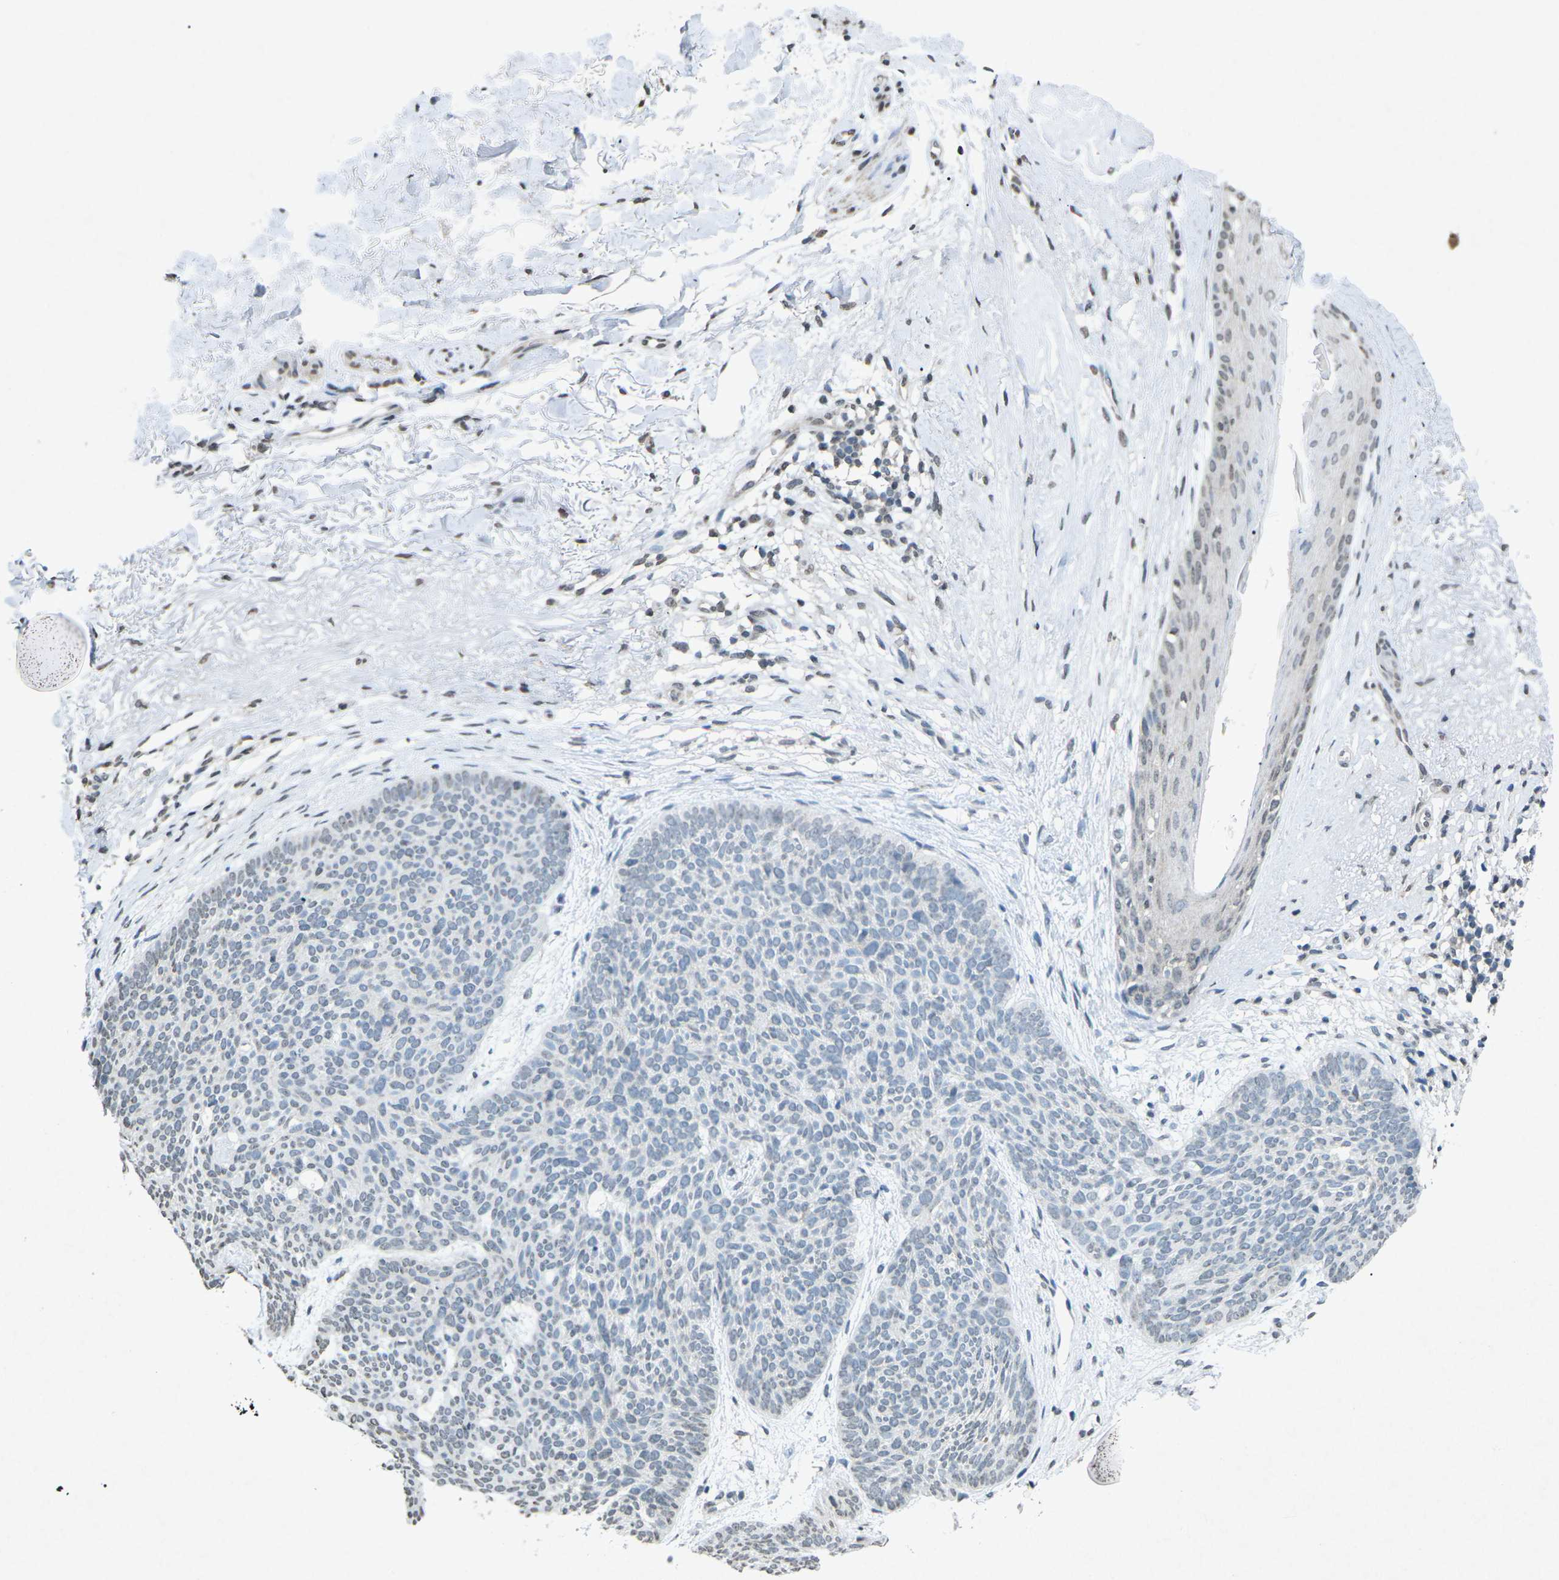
{"staining": {"intensity": "negative", "quantity": "none", "location": "none"}, "tissue": "skin cancer", "cell_type": "Tumor cells", "image_type": "cancer", "snomed": [{"axis": "morphology", "description": "Normal tissue, NOS"}, {"axis": "morphology", "description": "Basal cell carcinoma"}, {"axis": "topography", "description": "Skin"}], "caption": "A photomicrograph of skin cancer (basal cell carcinoma) stained for a protein reveals no brown staining in tumor cells. The staining was performed using DAB to visualize the protein expression in brown, while the nuclei were stained in blue with hematoxylin (Magnification: 20x).", "gene": "TFR2", "patient": {"sex": "female", "age": 70}}